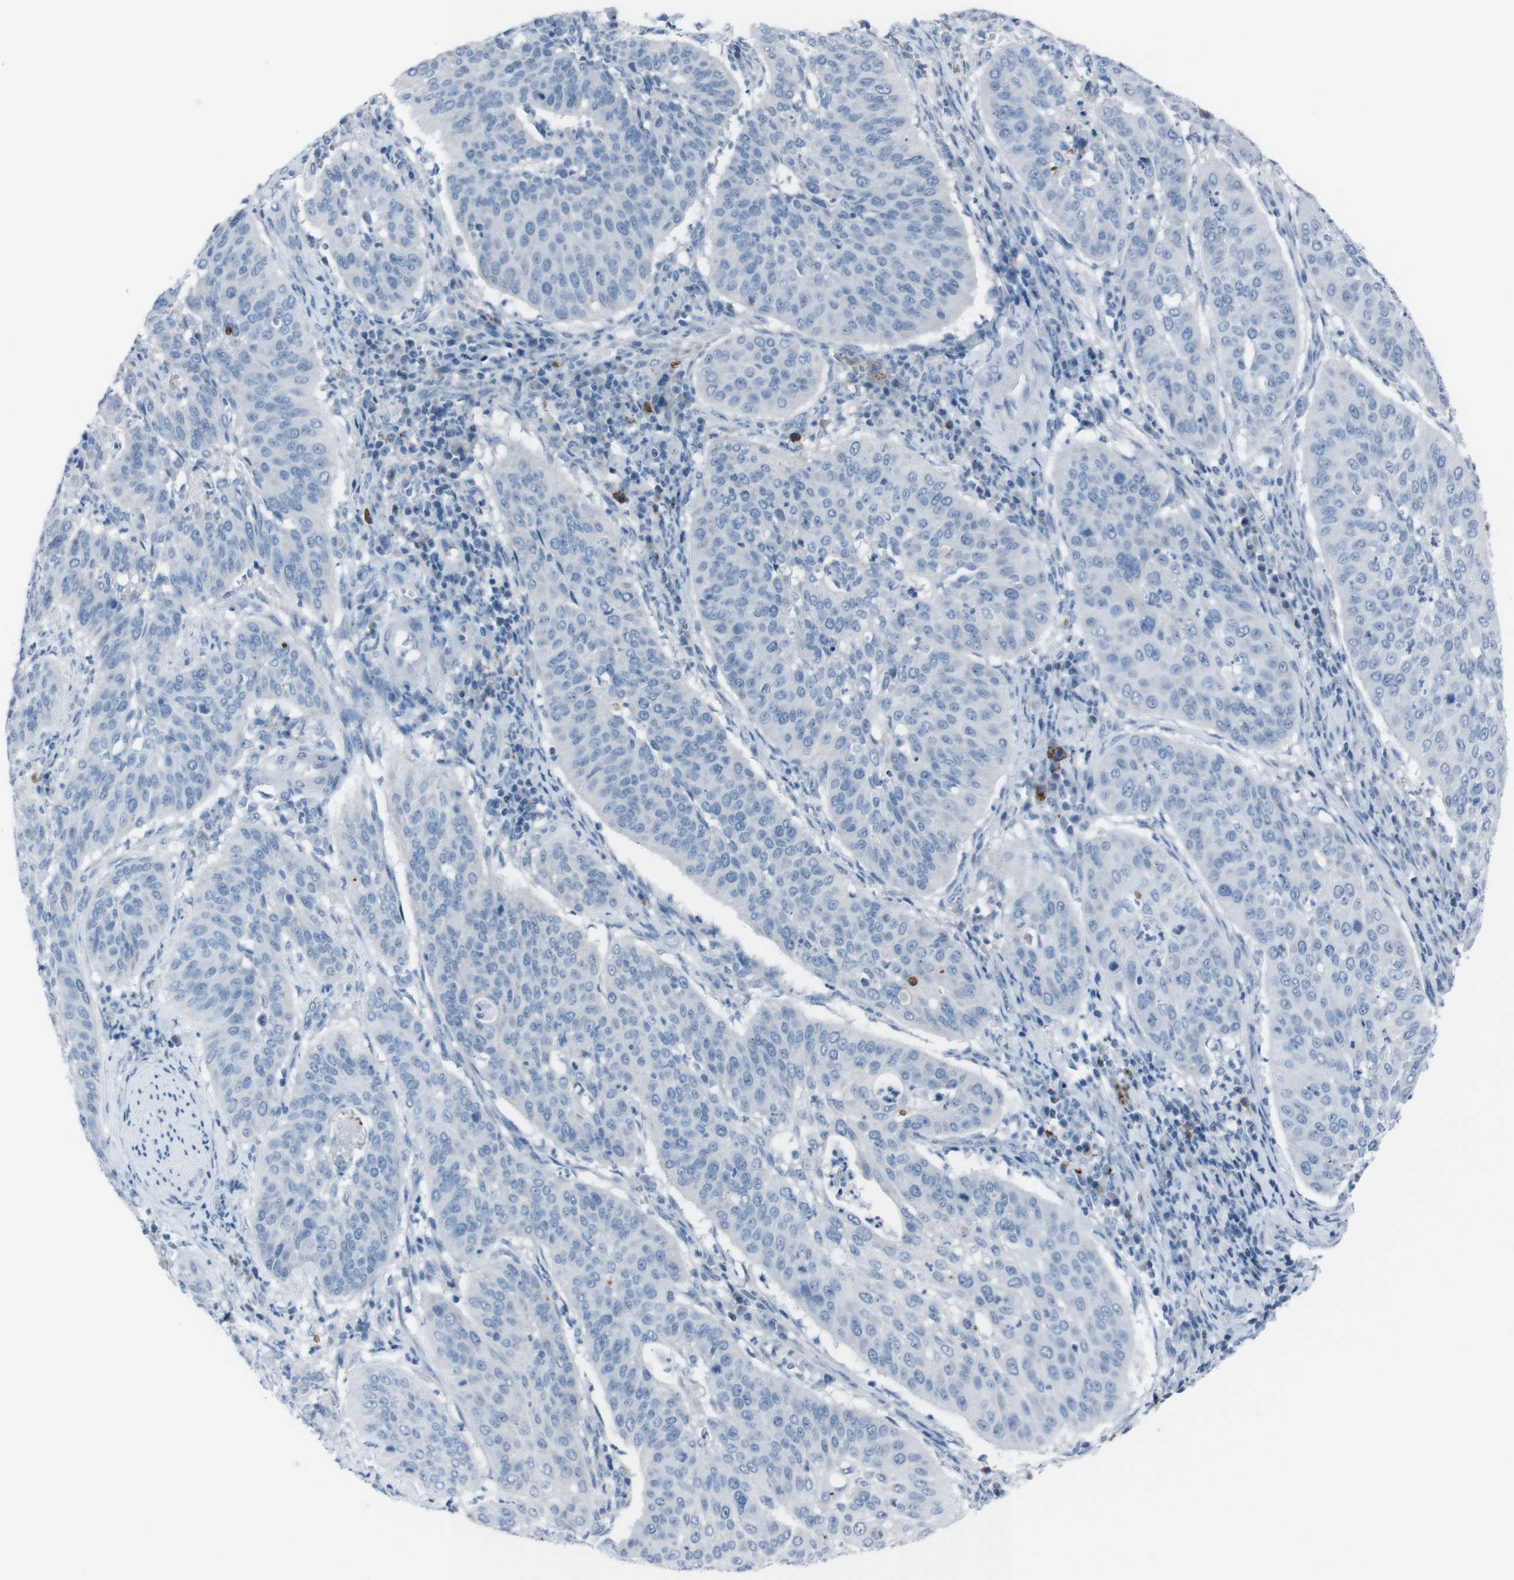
{"staining": {"intensity": "negative", "quantity": "none", "location": "none"}, "tissue": "cervical cancer", "cell_type": "Tumor cells", "image_type": "cancer", "snomed": [{"axis": "morphology", "description": "Normal tissue, NOS"}, {"axis": "morphology", "description": "Squamous cell carcinoma, NOS"}, {"axis": "topography", "description": "Cervix"}], "caption": "Tumor cells are negative for protein expression in human cervical cancer. (DAB immunohistochemistry (IHC) with hematoxylin counter stain).", "gene": "ST6GAL1", "patient": {"sex": "female", "age": 39}}